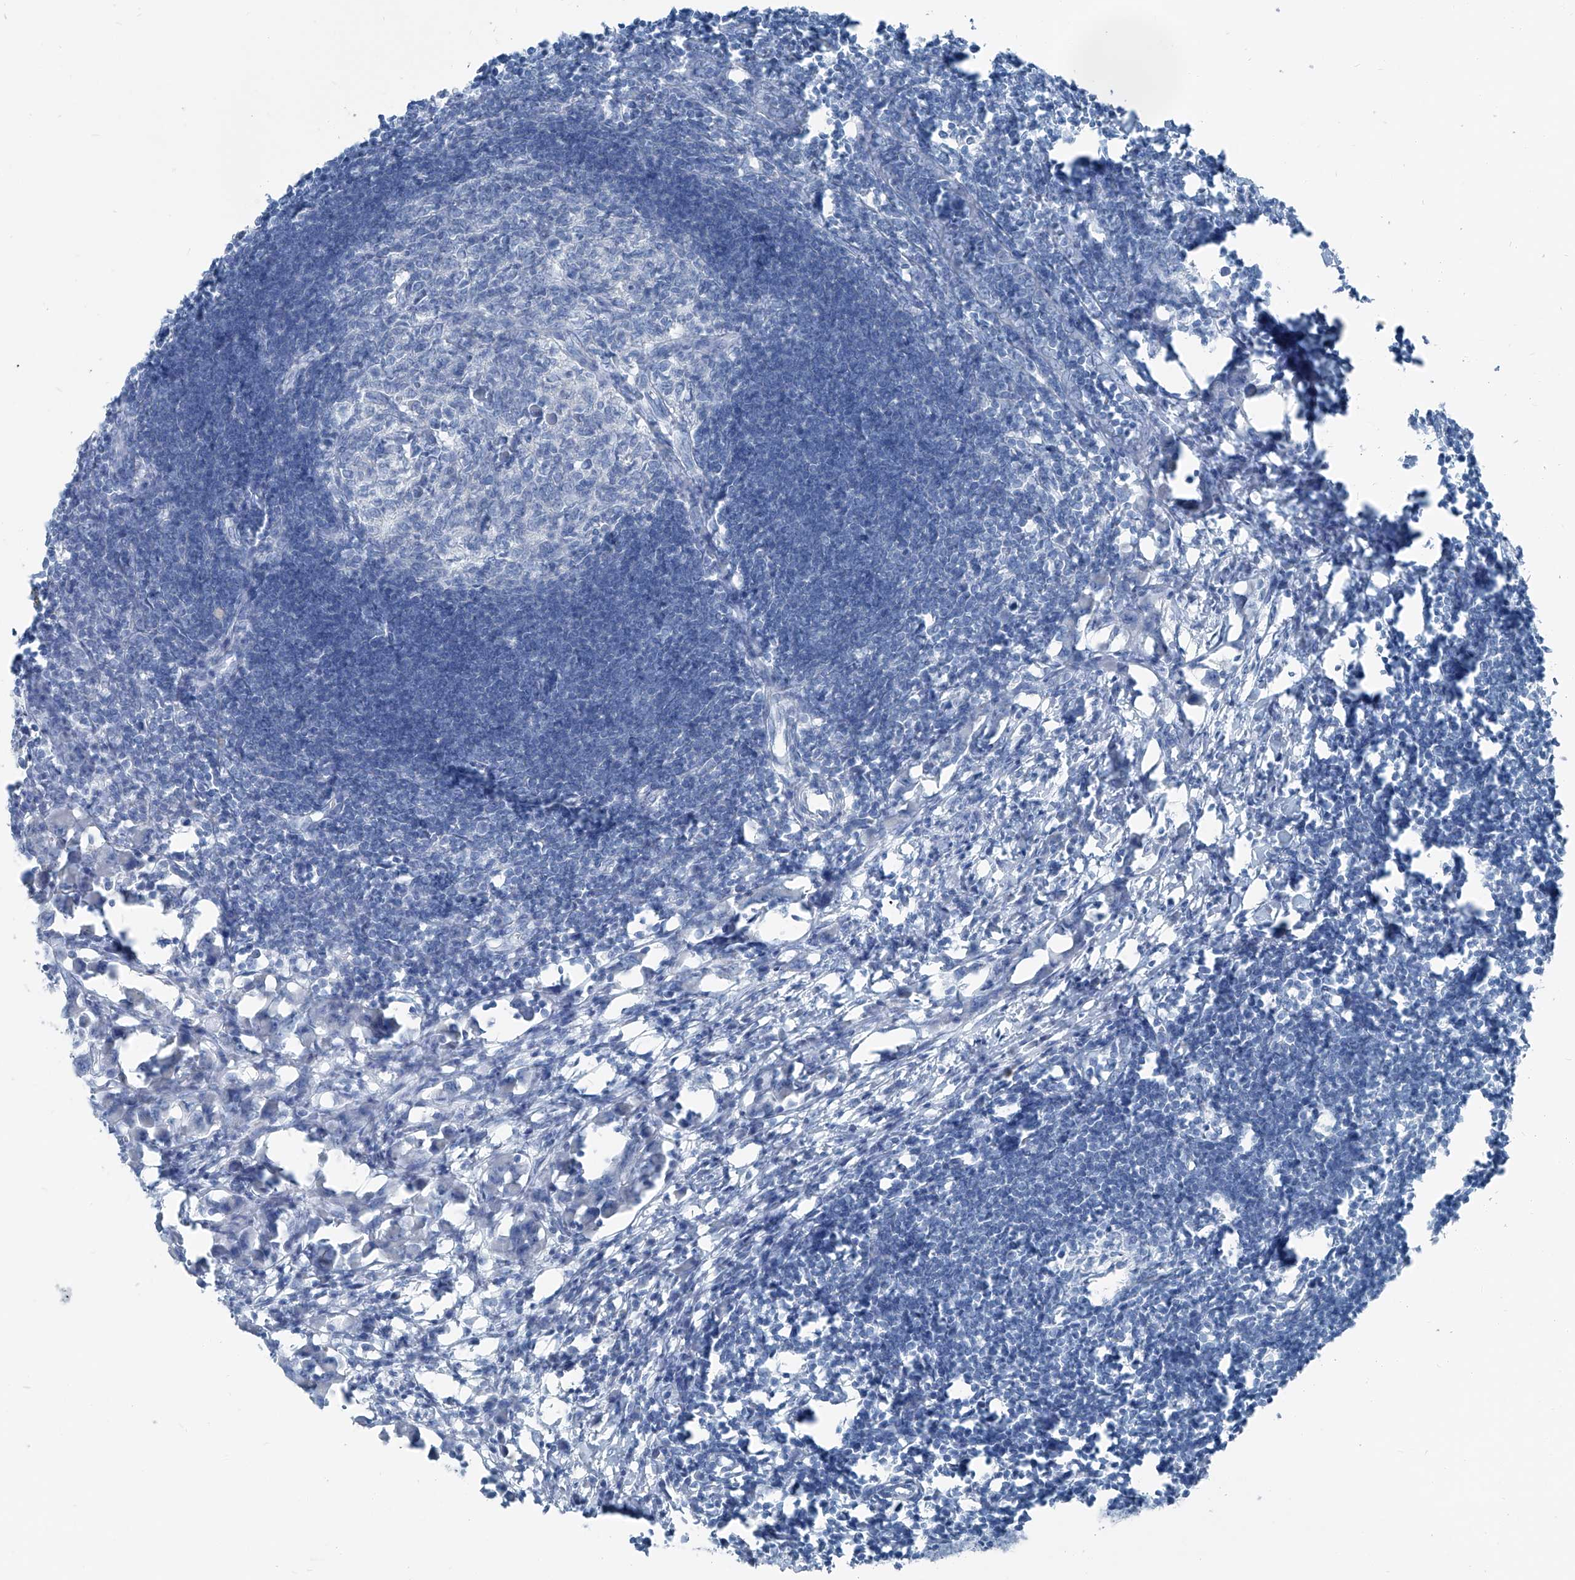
{"staining": {"intensity": "negative", "quantity": "none", "location": "none"}, "tissue": "lymph node", "cell_type": "Germinal center cells", "image_type": "normal", "snomed": [{"axis": "morphology", "description": "Normal tissue, NOS"}, {"axis": "morphology", "description": "Malignant melanoma, Metastatic site"}, {"axis": "topography", "description": "Lymph node"}], "caption": "IHC of benign lymph node shows no staining in germinal center cells.", "gene": "RGN", "patient": {"sex": "male", "age": 41}}